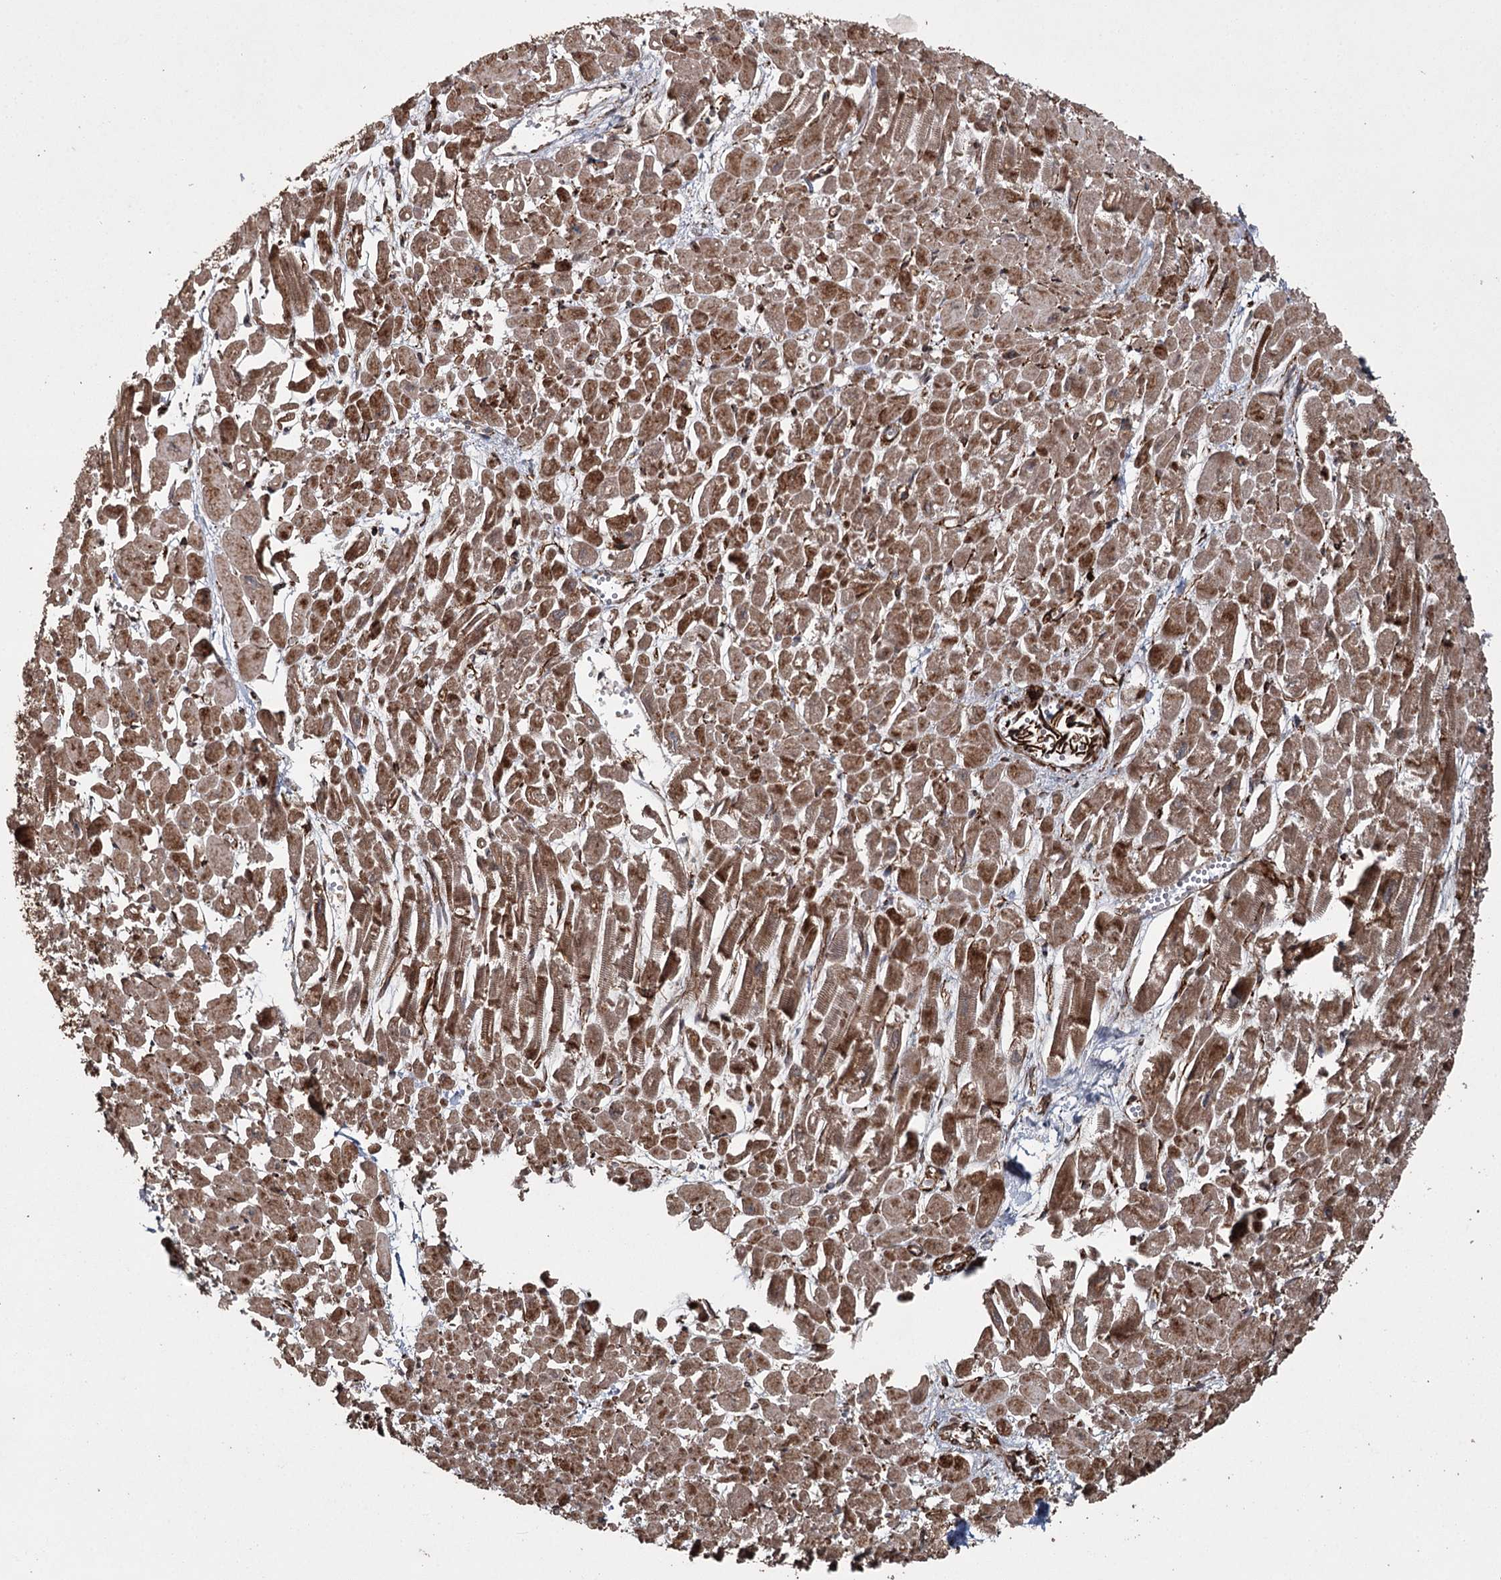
{"staining": {"intensity": "moderate", "quantity": ">75%", "location": "cytoplasmic/membranous"}, "tissue": "heart muscle", "cell_type": "Cardiomyocytes", "image_type": "normal", "snomed": [{"axis": "morphology", "description": "Normal tissue, NOS"}, {"axis": "topography", "description": "Heart"}], "caption": "A micrograph of human heart muscle stained for a protein demonstrates moderate cytoplasmic/membranous brown staining in cardiomyocytes. (DAB (3,3'-diaminobenzidine) = brown stain, brightfield microscopy at high magnification).", "gene": "RPAP3", "patient": {"sex": "male", "age": 54}}